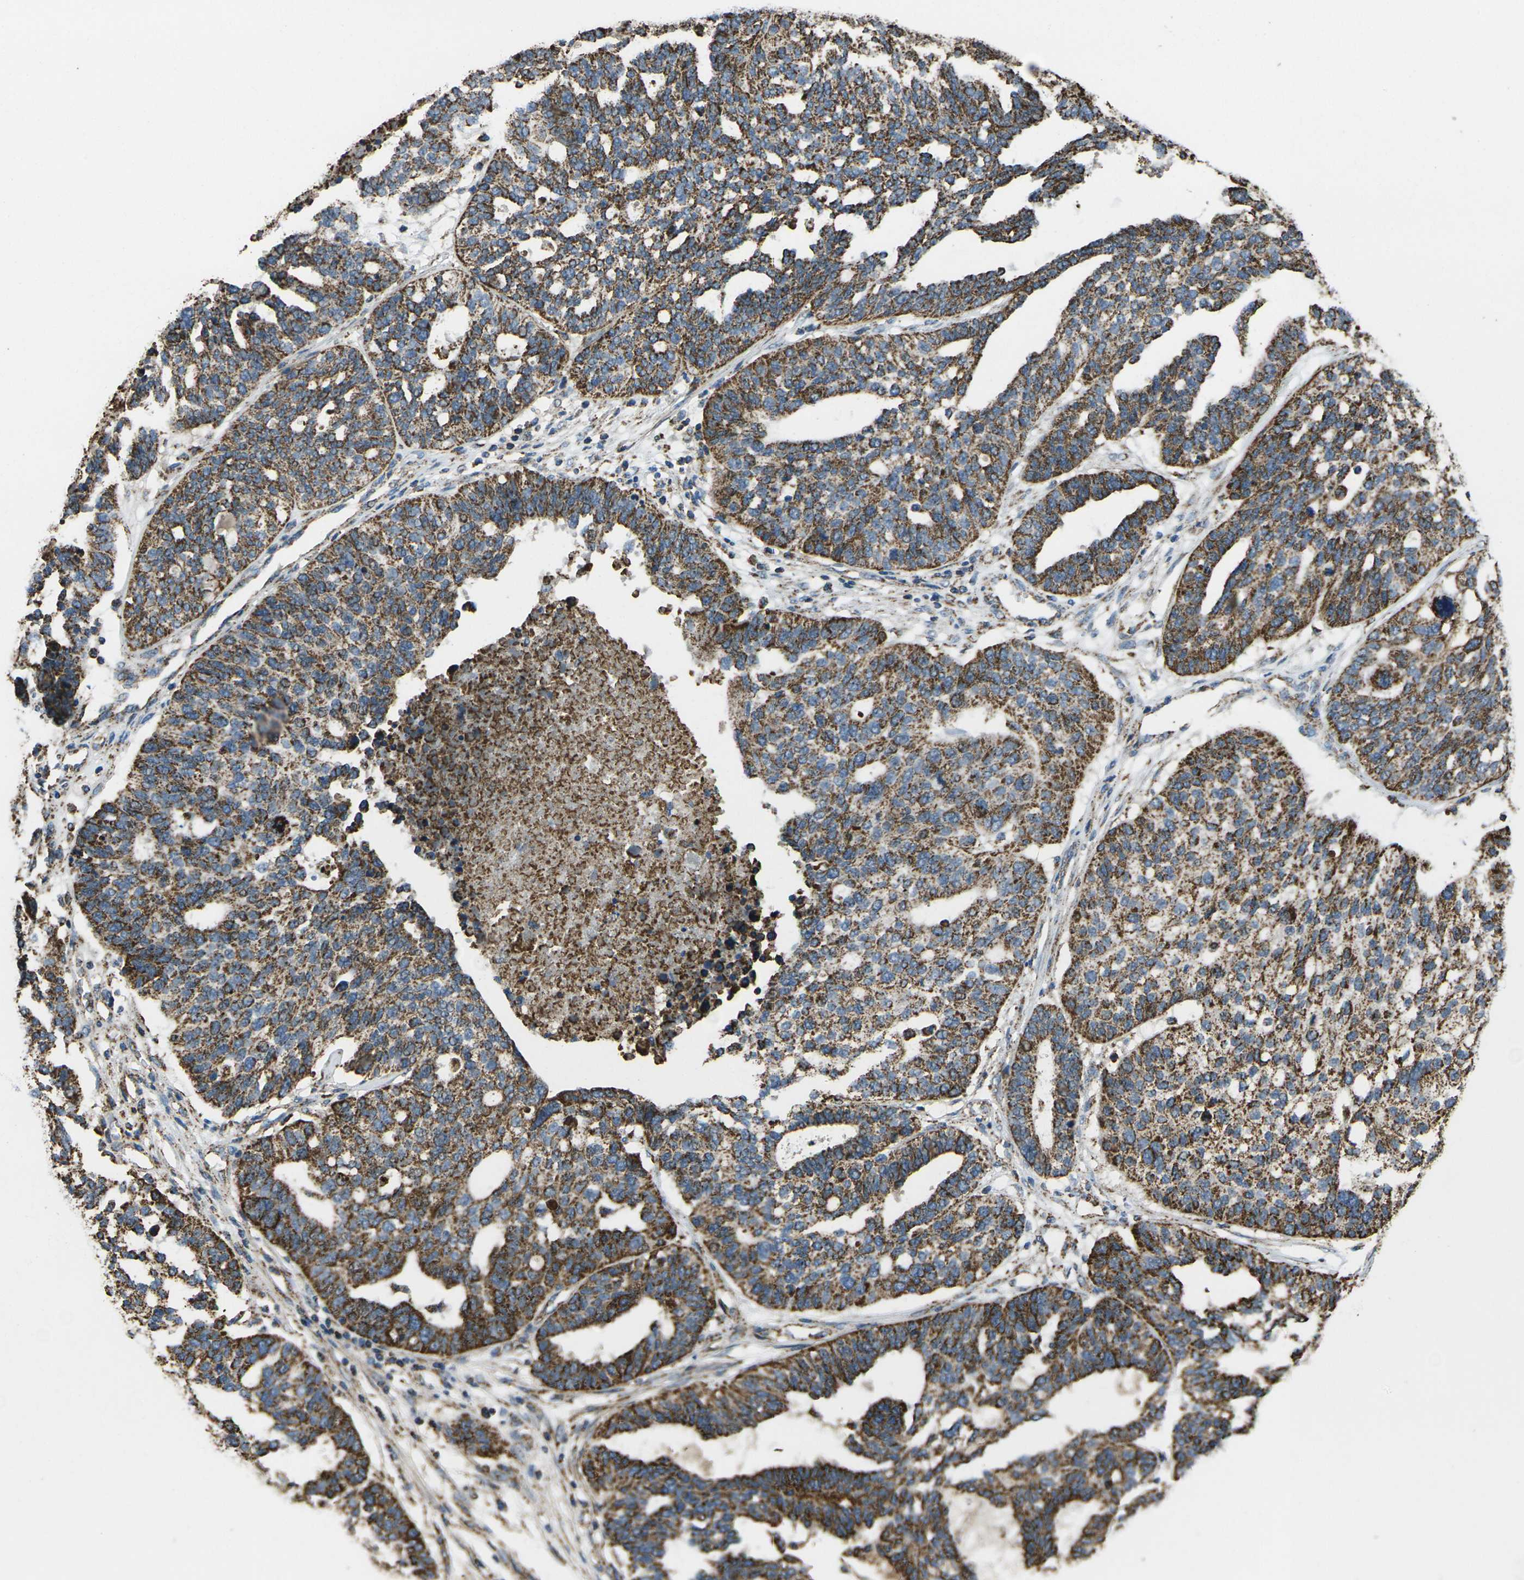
{"staining": {"intensity": "strong", "quantity": ">75%", "location": "cytoplasmic/membranous"}, "tissue": "ovarian cancer", "cell_type": "Tumor cells", "image_type": "cancer", "snomed": [{"axis": "morphology", "description": "Cystadenocarcinoma, serous, NOS"}, {"axis": "topography", "description": "Ovary"}], "caption": "The histopathology image displays immunohistochemical staining of serous cystadenocarcinoma (ovarian). There is strong cytoplasmic/membranous positivity is appreciated in about >75% of tumor cells. (DAB (3,3'-diaminobenzidine) IHC, brown staining for protein, blue staining for nuclei).", "gene": "KLHL5", "patient": {"sex": "female", "age": 59}}